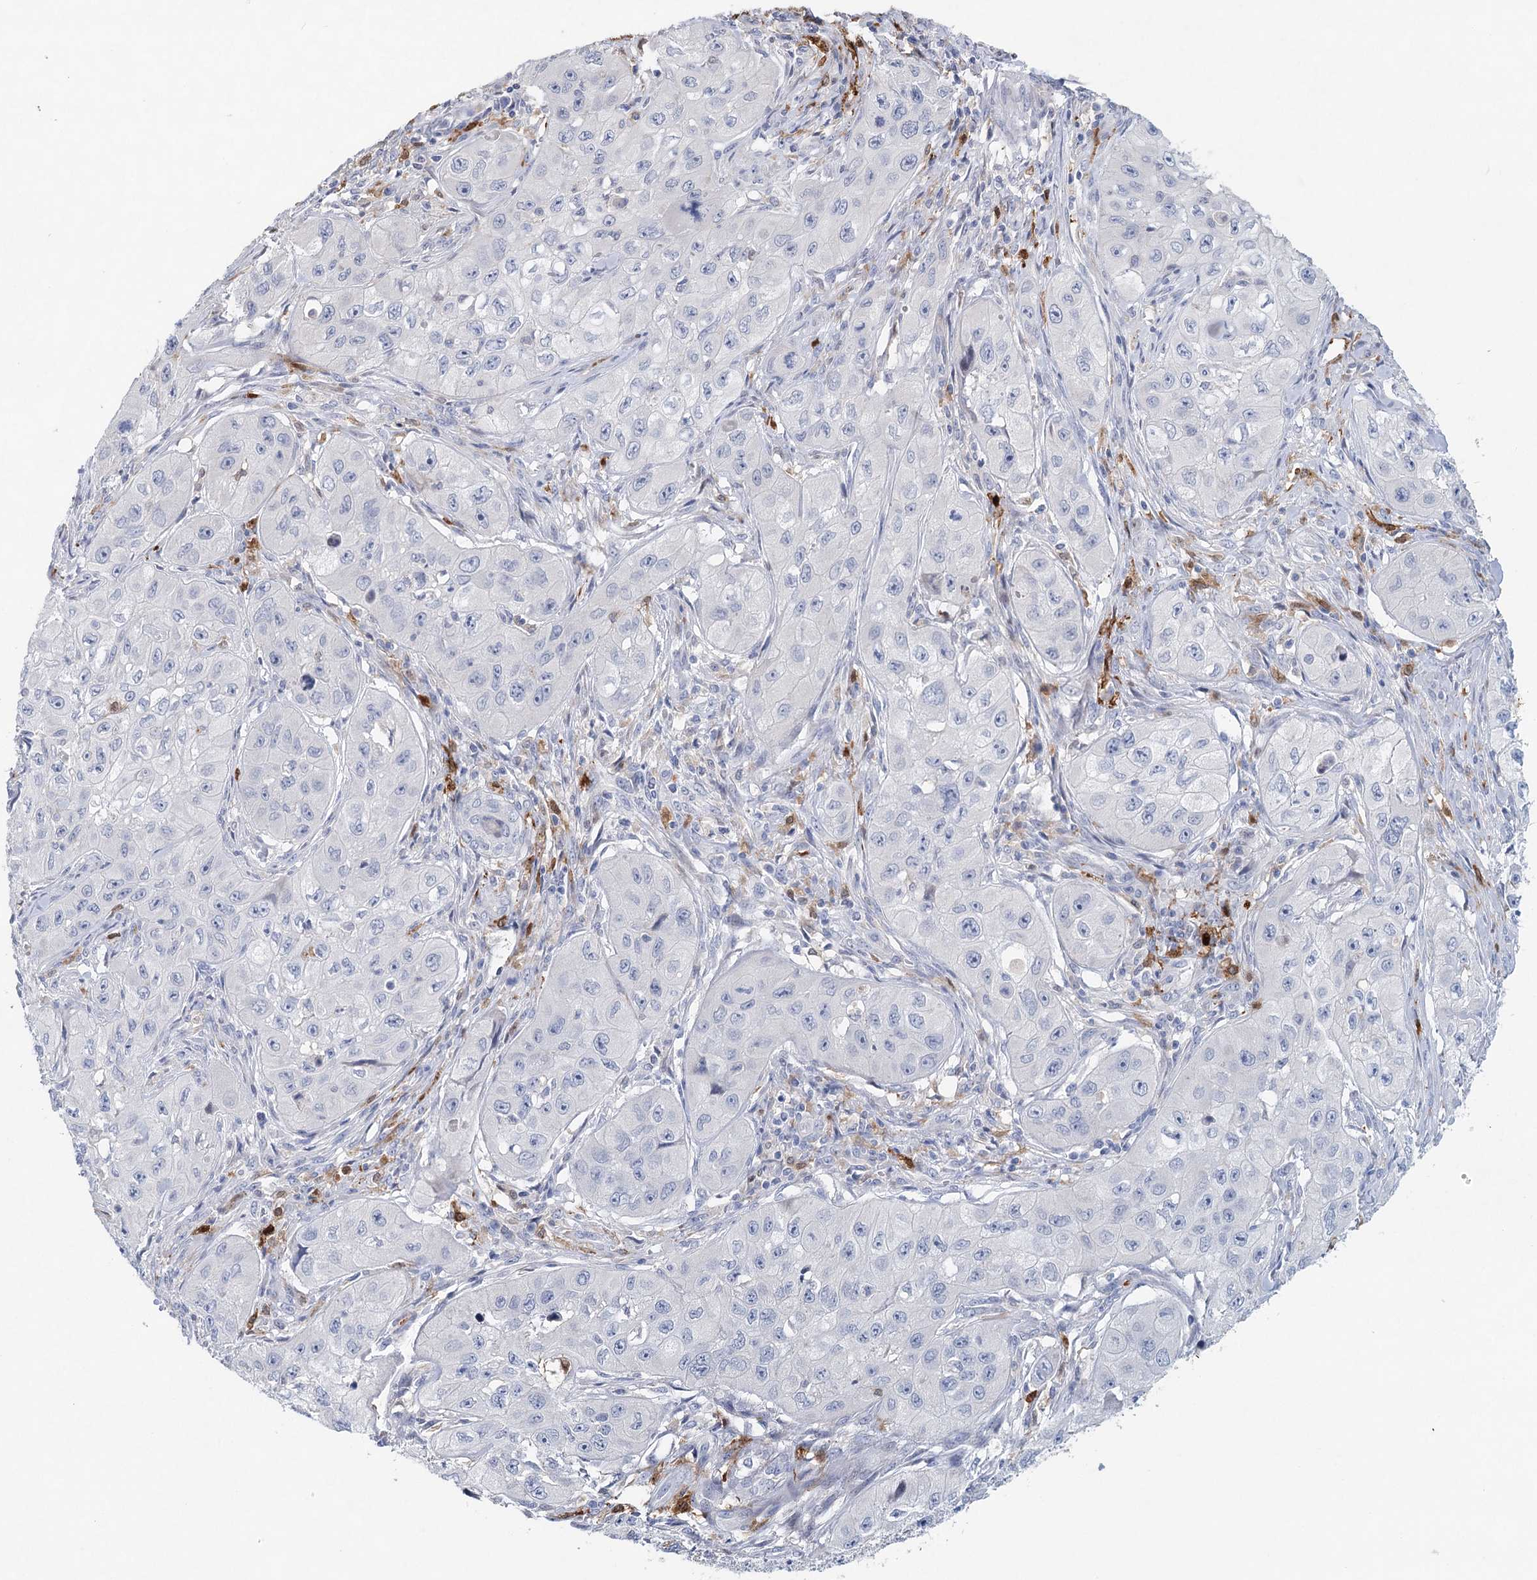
{"staining": {"intensity": "negative", "quantity": "none", "location": "none"}, "tissue": "skin cancer", "cell_type": "Tumor cells", "image_type": "cancer", "snomed": [{"axis": "morphology", "description": "Squamous cell carcinoma, NOS"}, {"axis": "topography", "description": "Skin"}, {"axis": "topography", "description": "Subcutis"}], "caption": "The immunohistochemistry (IHC) micrograph has no significant positivity in tumor cells of skin squamous cell carcinoma tissue.", "gene": "SLC19A3", "patient": {"sex": "male", "age": 73}}